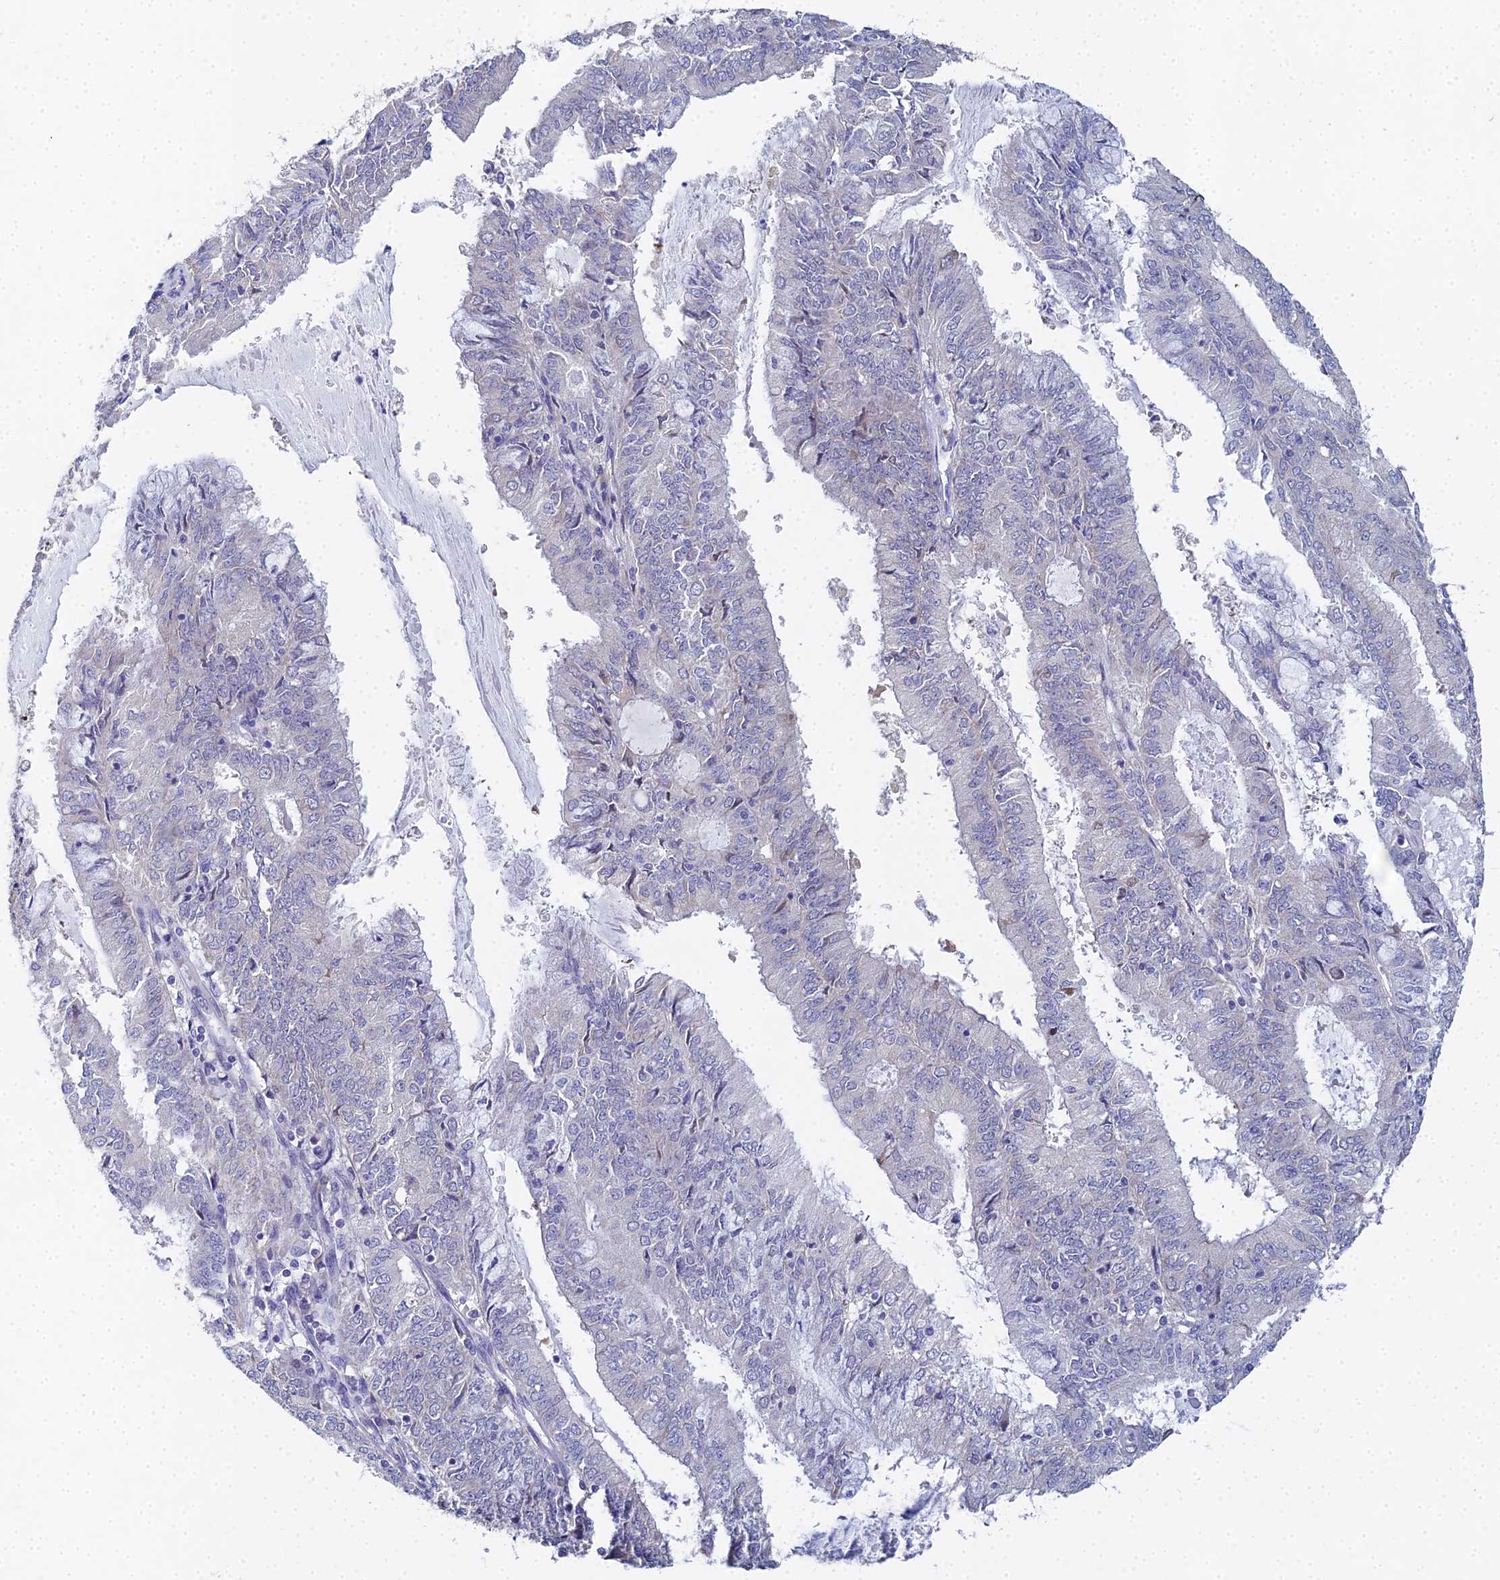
{"staining": {"intensity": "negative", "quantity": "none", "location": "none"}, "tissue": "endometrial cancer", "cell_type": "Tumor cells", "image_type": "cancer", "snomed": [{"axis": "morphology", "description": "Adenocarcinoma, NOS"}, {"axis": "topography", "description": "Endometrium"}], "caption": "Human endometrial adenocarcinoma stained for a protein using immunohistochemistry (IHC) exhibits no staining in tumor cells.", "gene": "ENSG00000268674", "patient": {"sex": "female", "age": 57}}